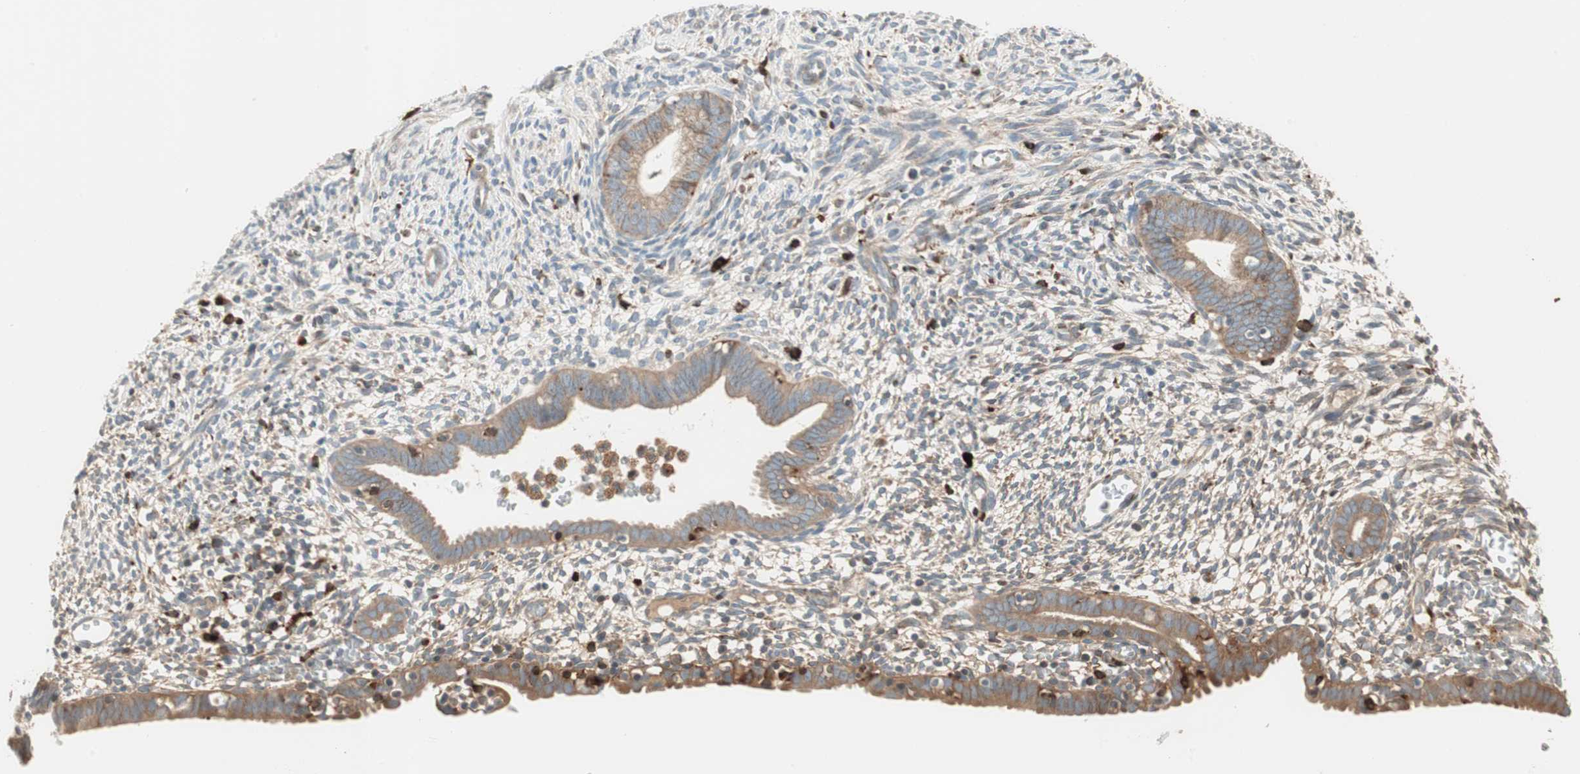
{"staining": {"intensity": "weak", "quantity": ">75%", "location": "cytoplasmic/membranous"}, "tissue": "endometrium", "cell_type": "Cells in endometrial stroma", "image_type": "normal", "snomed": [{"axis": "morphology", "description": "Normal tissue, NOS"}, {"axis": "morphology", "description": "Atrophy, NOS"}, {"axis": "topography", "description": "Uterus"}, {"axis": "topography", "description": "Endometrium"}], "caption": "IHC of benign endometrium exhibits low levels of weak cytoplasmic/membranous expression in about >75% of cells in endometrial stroma.", "gene": "SFRP1", "patient": {"sex": "female", "age": 68}}